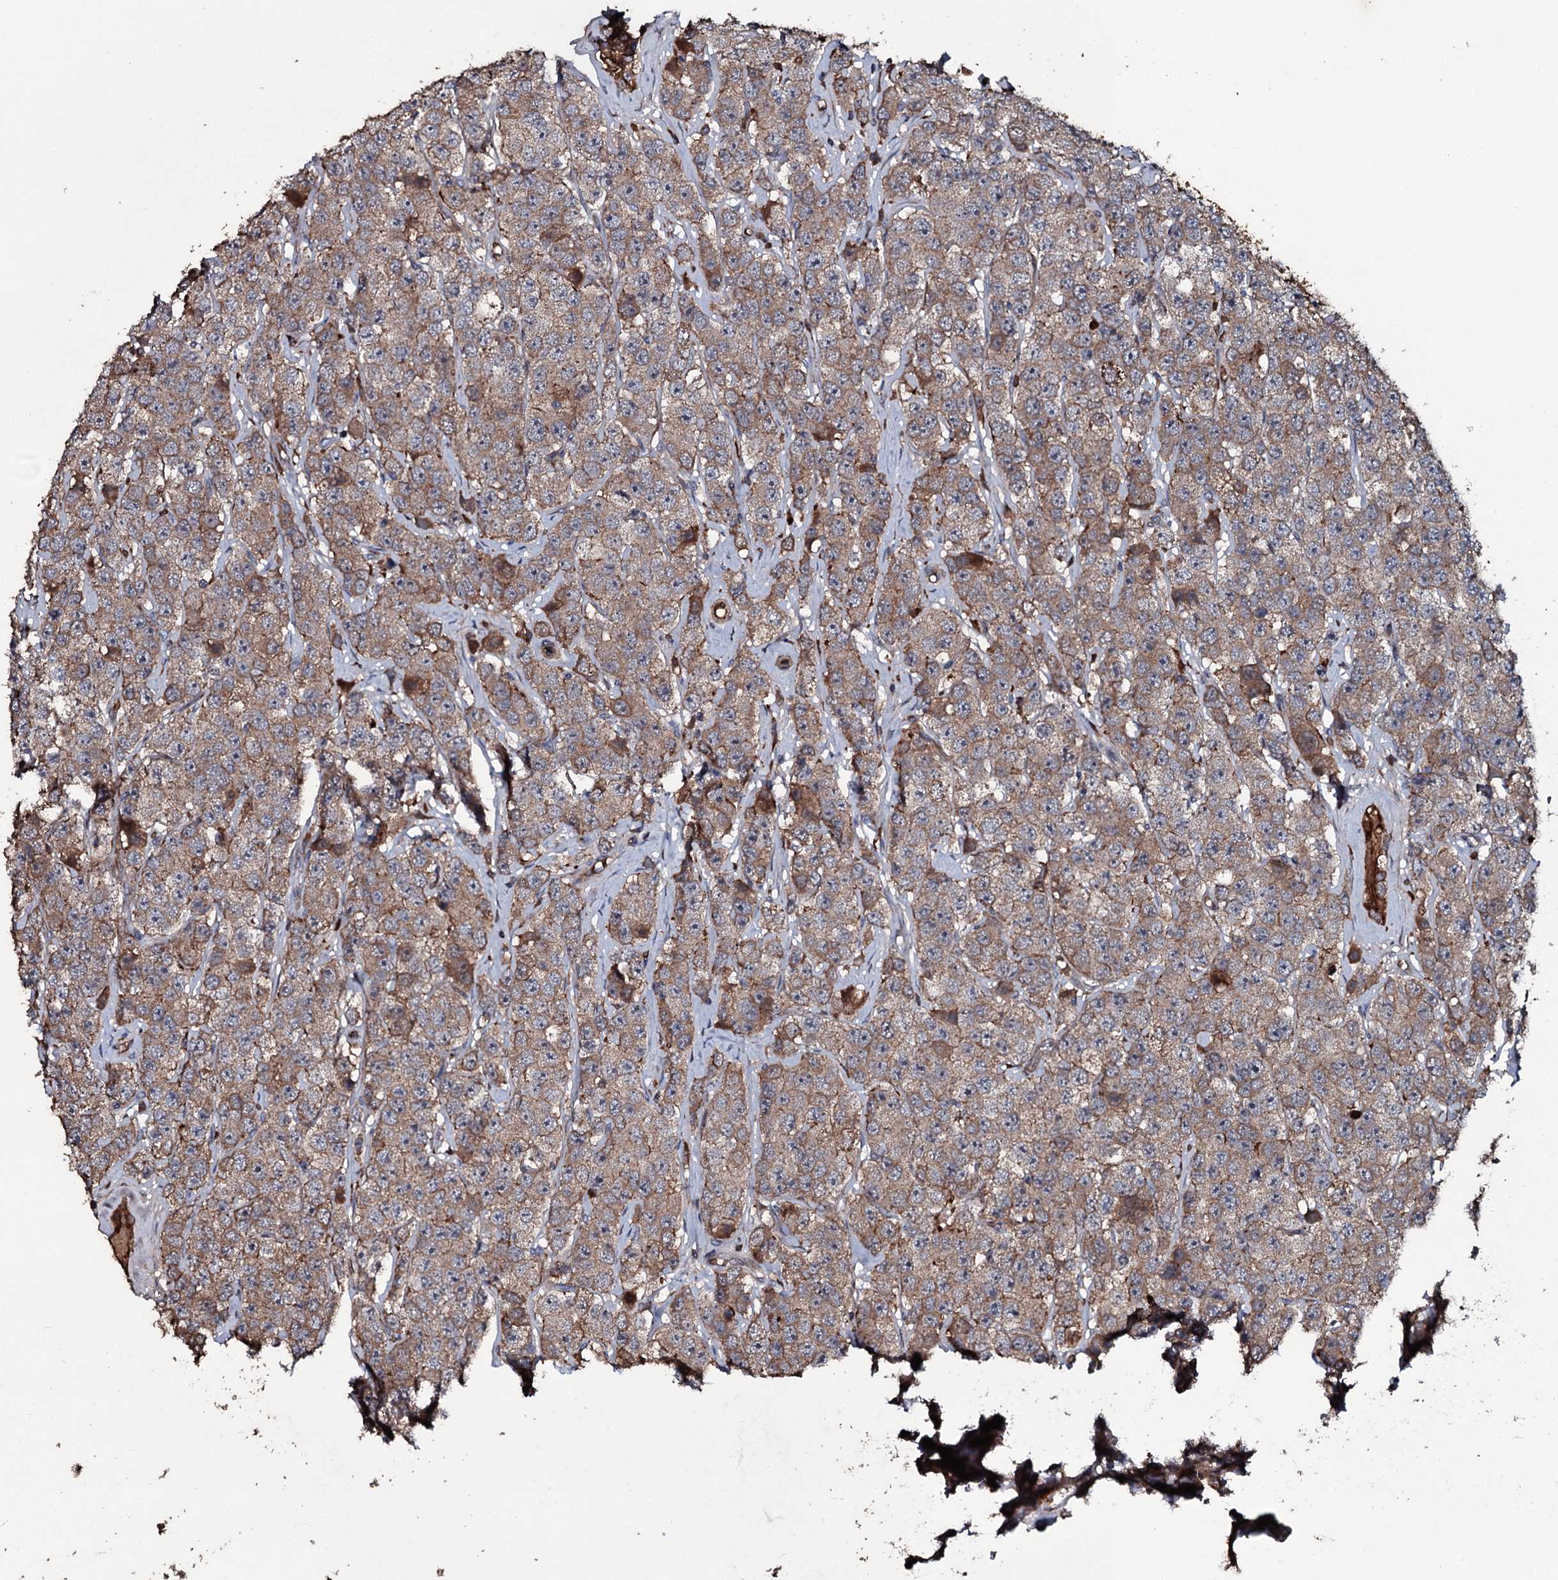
{"staining": {"intensity": "moderate", "quantity": ">75%", "location": "cytoplasmic/membranous"}, "tissue": "testis cancer", "cell_type": "Tumor cells", "image_type": "cancer", "snomed": [{"axis": "morphology", "description": "Seminoma, NOS"}, {"axis": "topography", "description": "Testis"}], "caption": "Testis cancer (seminoma) stained with a protein marker shows moderate staining in tumor cells.", "gene": "ZSWIM8", "patient": {"sex": "male", "age": 28}}